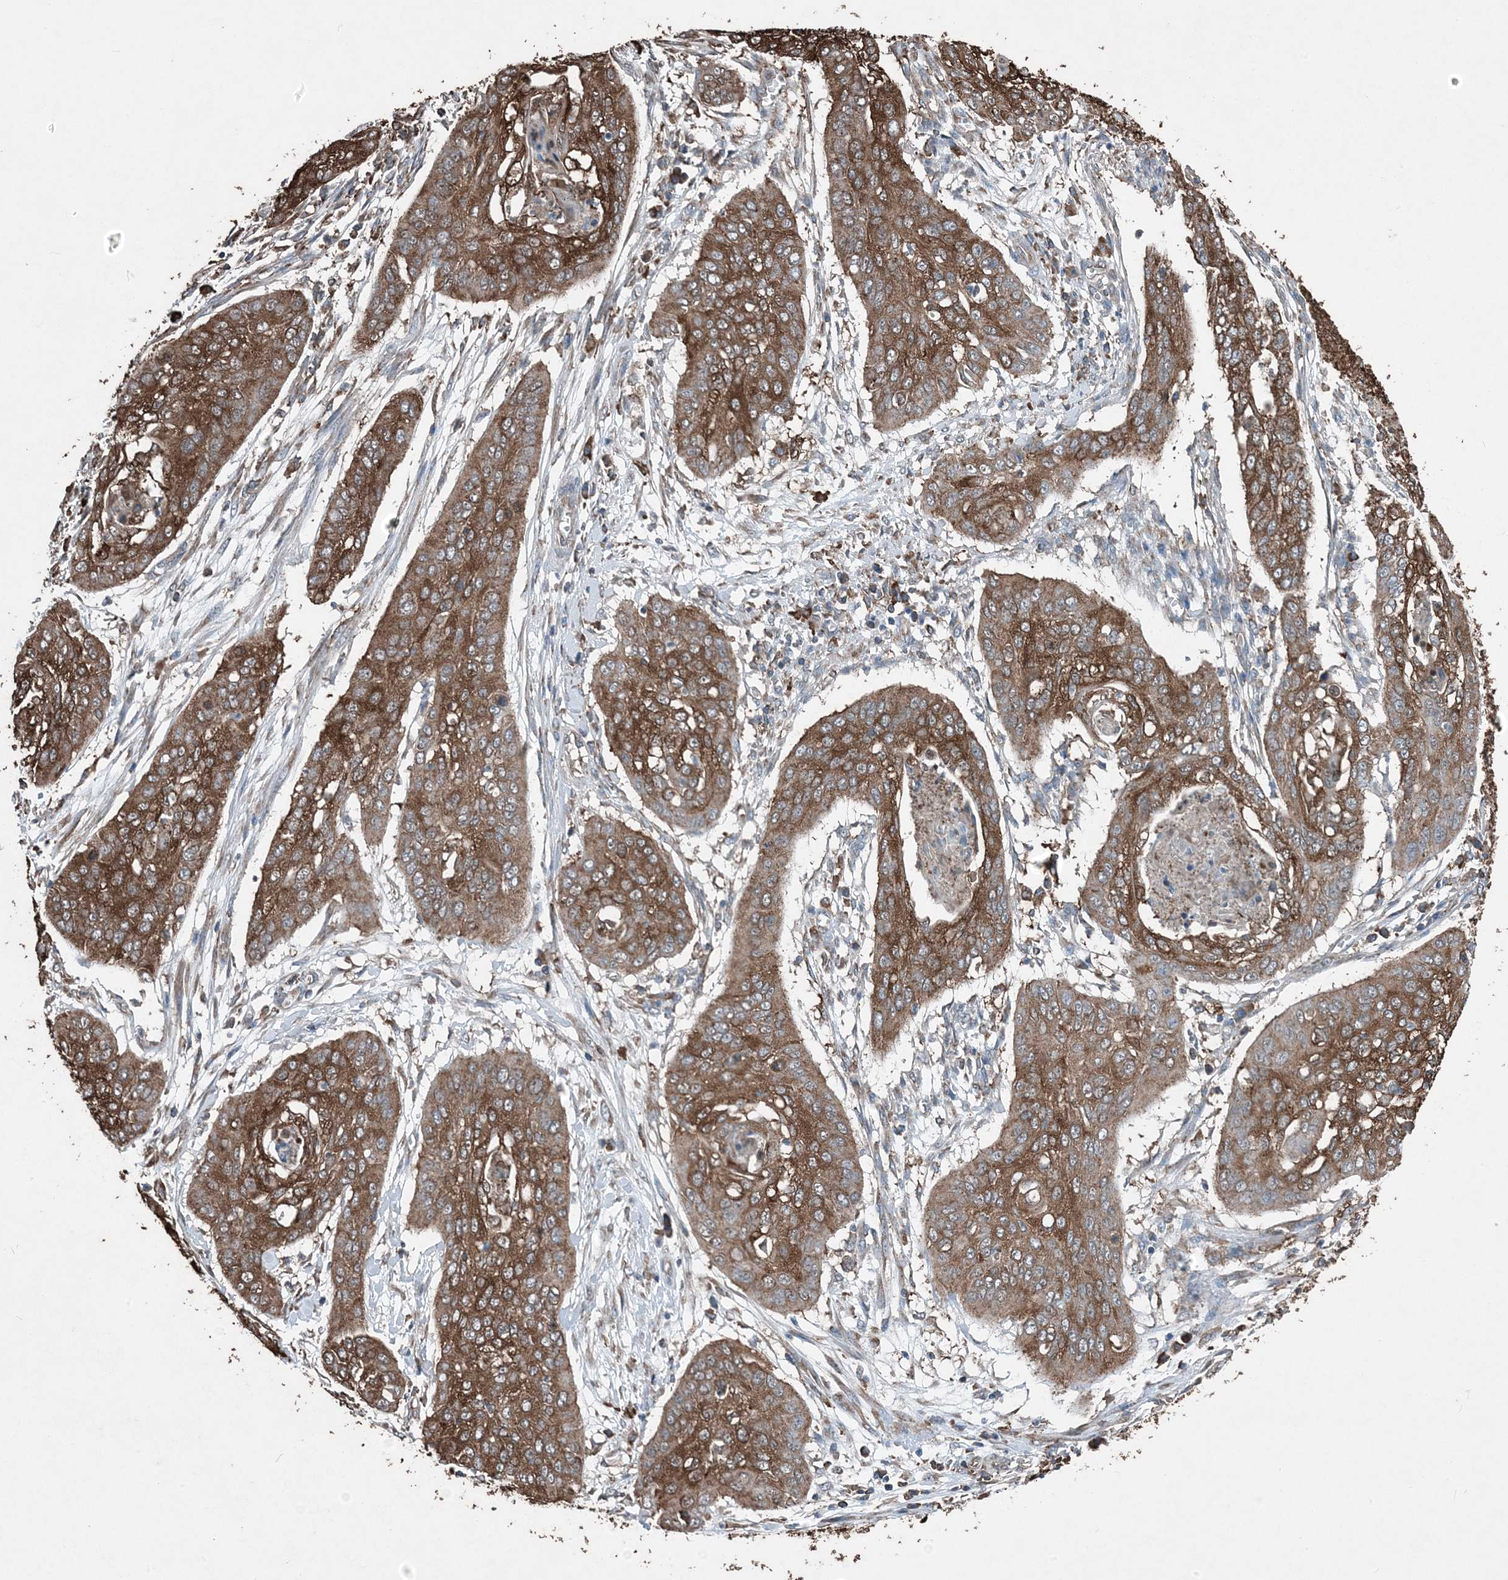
{"staining": {"intensity": "strong", "quantity": ">75%", "location": "cytoplasmic/membranous"}, "tissue": "cervical cancer", "cell_type": "Tumor cells", "image_type": "cancer", "snomed": [{"axis": "morphology", "description": "Squamous cell carcinoma, NOS"}, {"axis": "topography", "description": "Cervix"}], "caption": "Immunohistochemical staining of human cervical cancer (squamous cell carcinoma) demonstrates high levels of strong cytoplasmic/membranous staining in approximately >75% of tumor cells.", "gene": "PDIA6", "patient": {"sex": "female", "age": 39}}